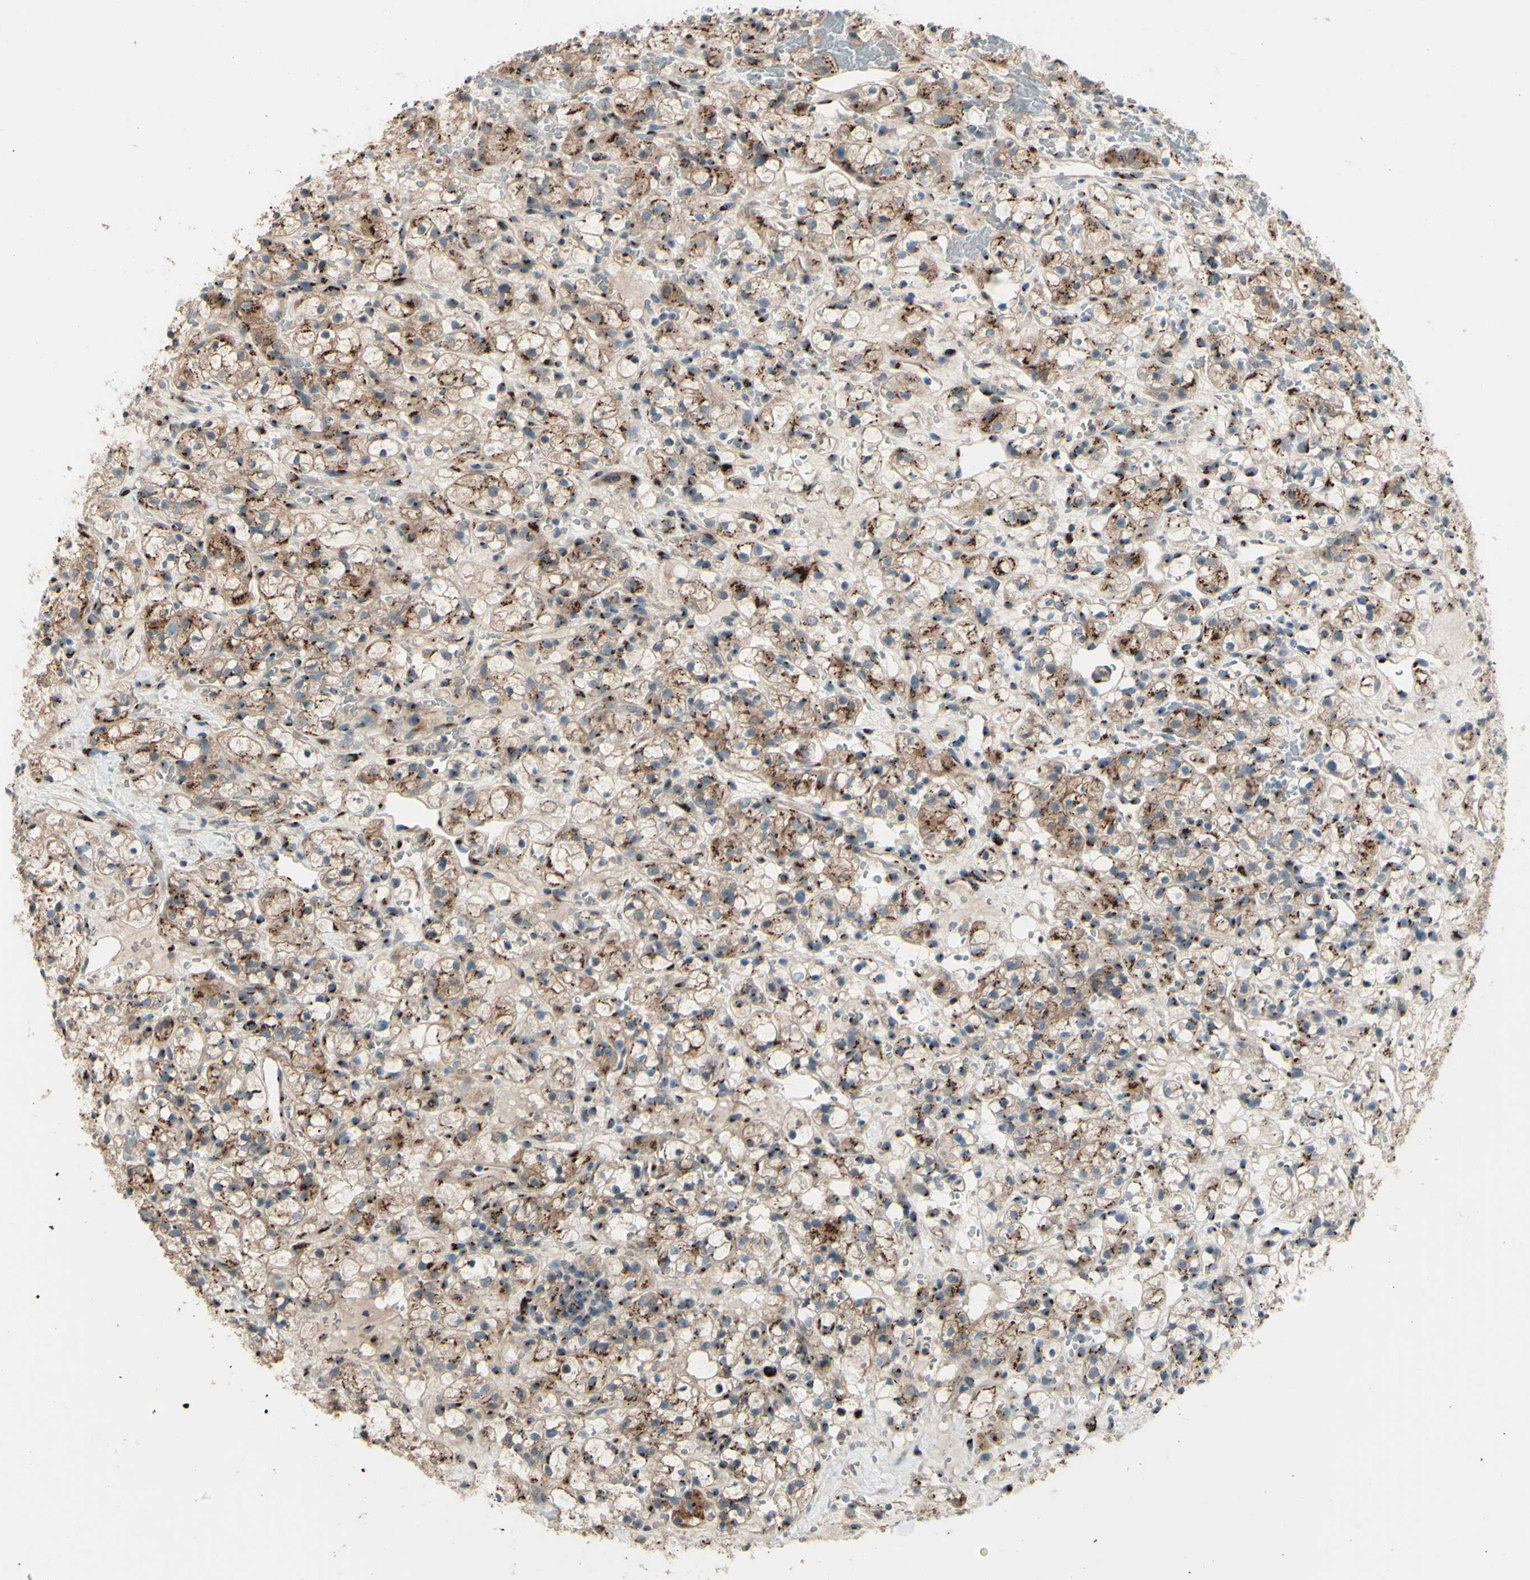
{"staining": {"intensity": "moderate", "quantity": ">75%", "location": "cytoplasmic/membranous"}, "tissue": "renal cancer", "cell_type": "Tumor cells", "image_type": "cancer", "snomed": [{"axis": "morphology", "description": "Adenocarcinoma, NOS"}, {"axis": "topography", "description": "Kidney"}], "caption": "Adenocarcinoma (renal) stained for a protein (brown) demonstrates moderate cytoplasmic/membranous positive expression in approximately >75% of tumor cells.", "gene": "BPNT2", "patient": {"sex": "male", "age": 61}}